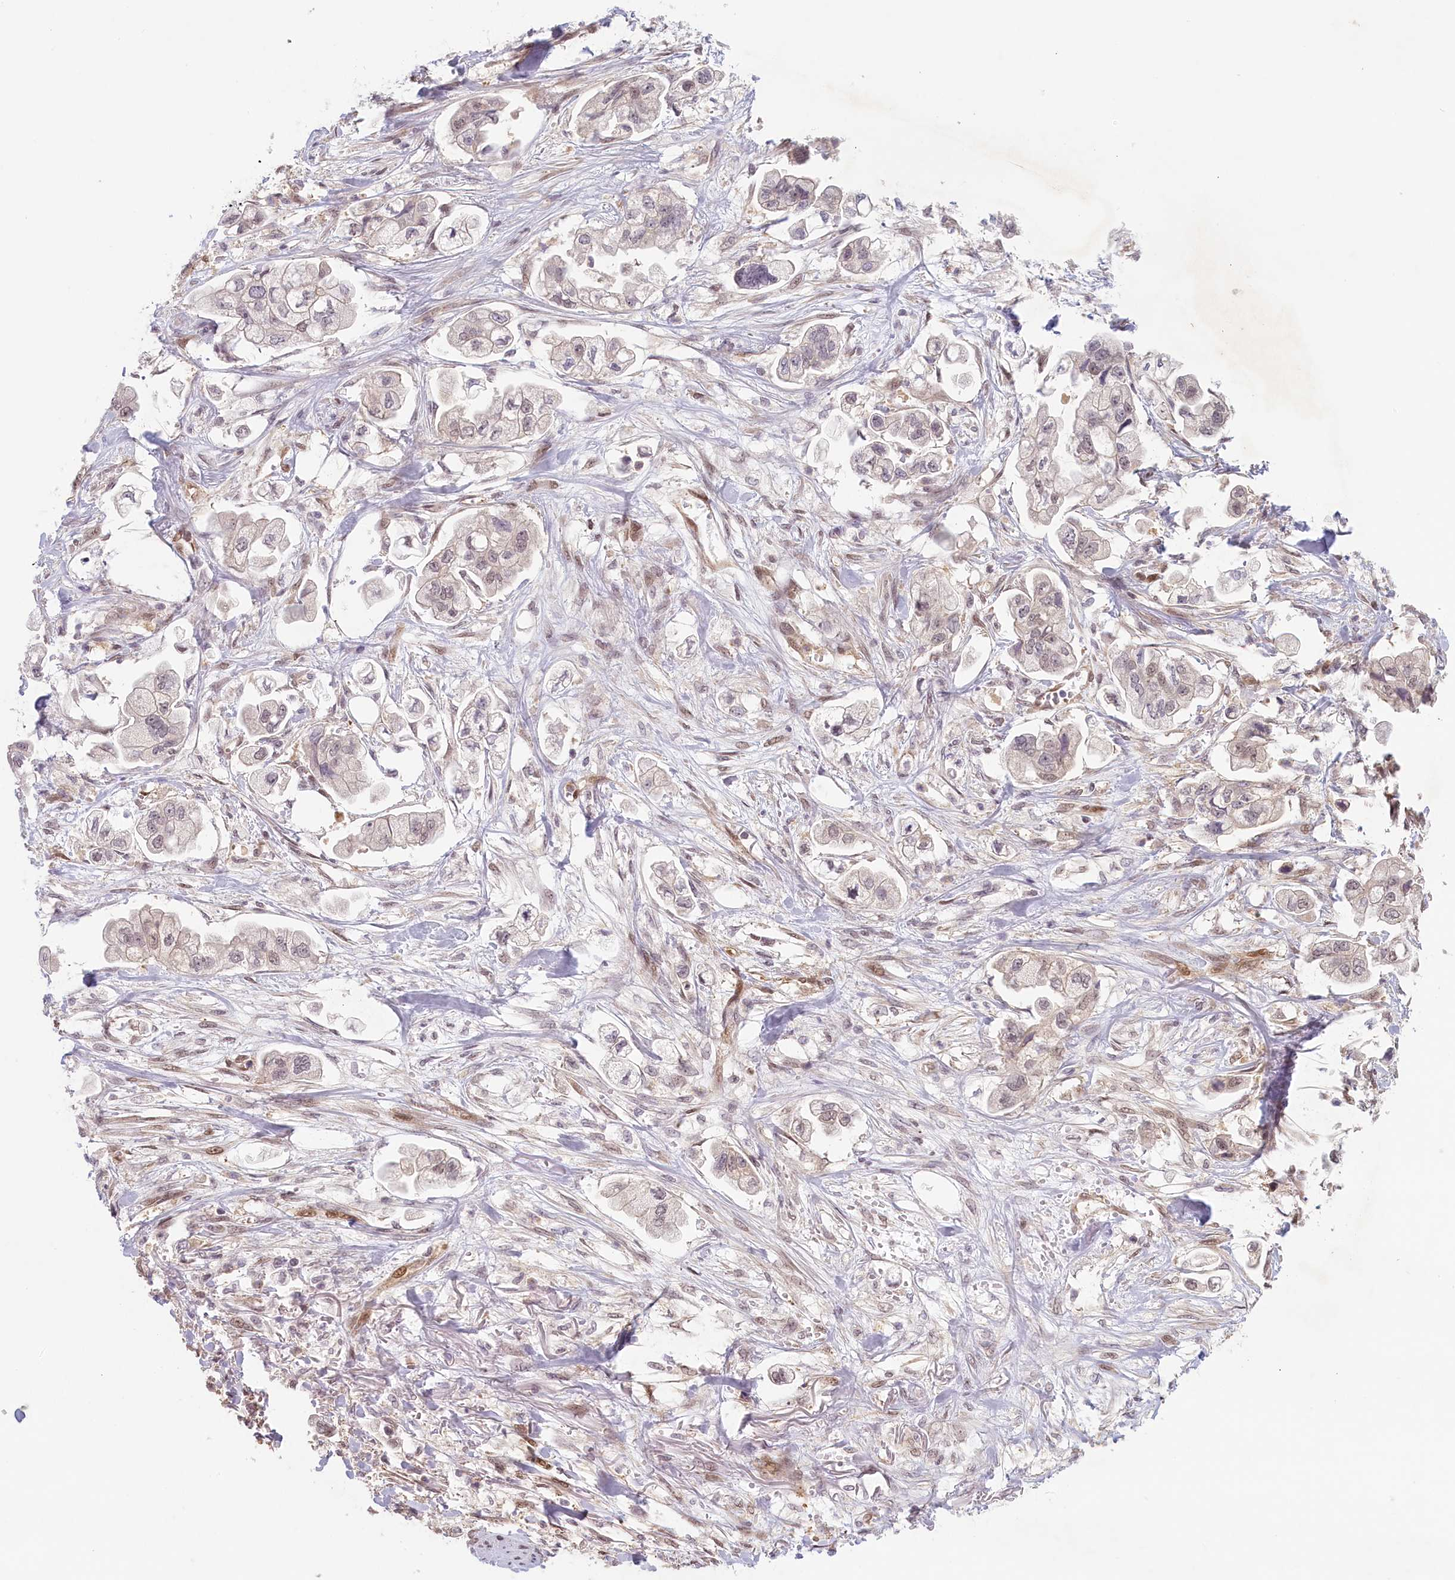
{"staining": {"intensity": "weak", "quantity": "25%-75%", "location": "cytoplasmic/membranous,nuclear"}, "tissue": "stomach cancer", "cell_type": "Tumor cells", "image_type": "cancer", "snomed": [{"axis": "morphology", "description": "Adenocarcinoma, NOS"}, {"axis": "topography", "description": "Stomach"}], "caption": "Adenocarcinoma (stomach) stained with DAB (3,3'-diaminobenzidine) immunohistochemistry (IHC) exhibits low levels of weak cytoplasmic/membranous and nuclear expression in about 25%-75% of tumor cells.", "gene": "C19orf44", "patient": {"sex": "male", "age": 62}}